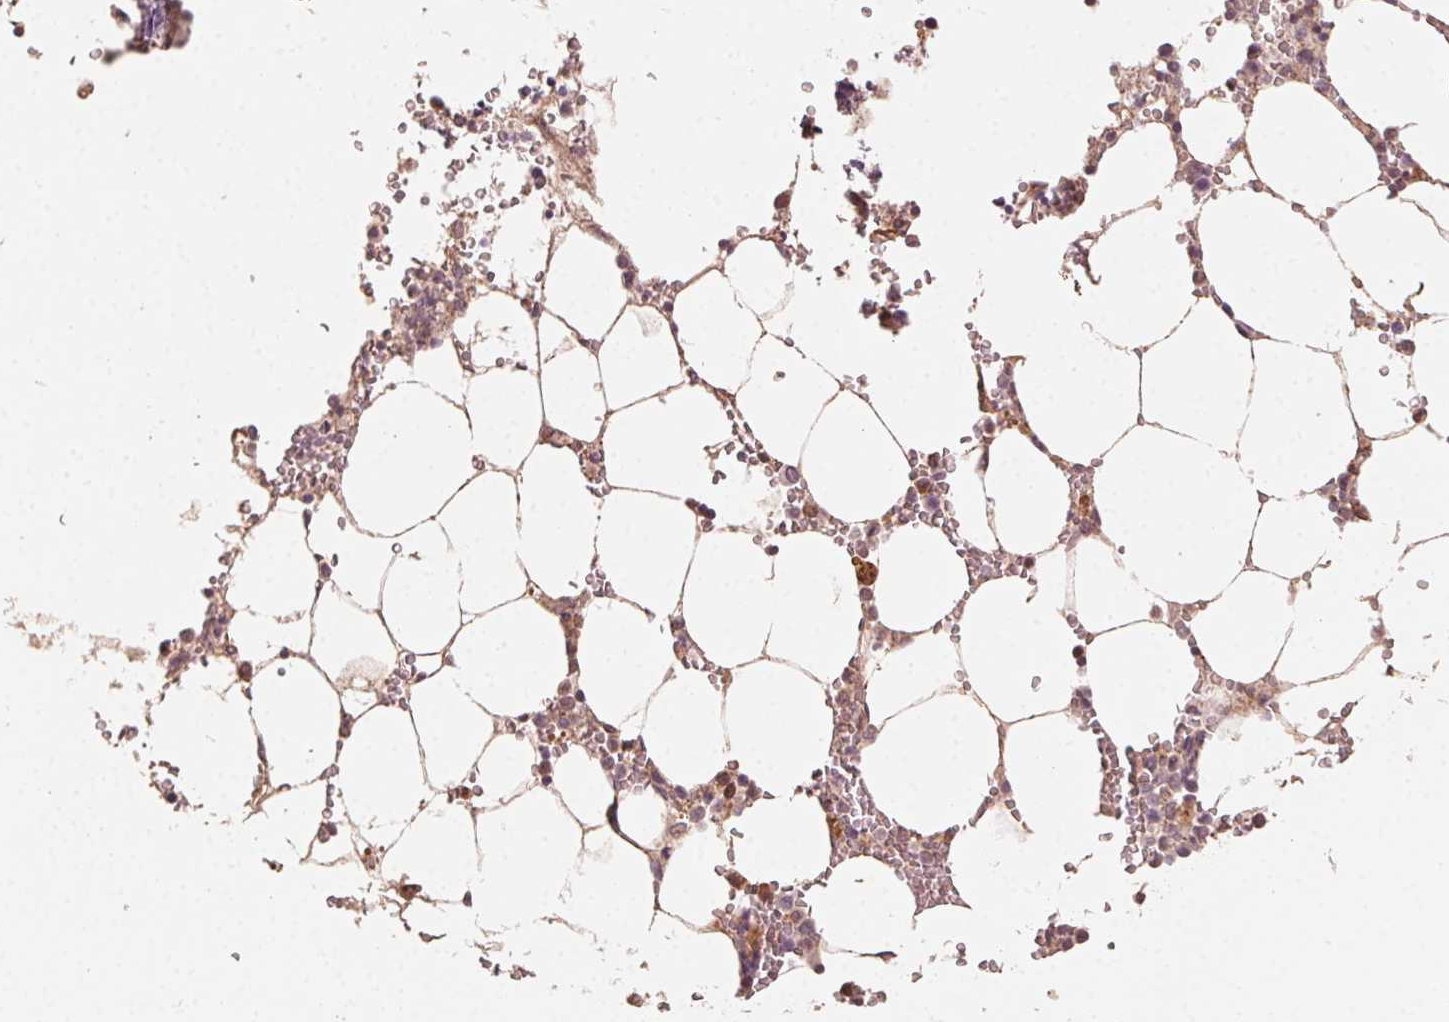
{"staining": {"intensity": "negative", "quantity": "none", "location": "none"}, "tissue": "bone marrow", "cell_type": "Hematopoietic cells", "image_type": "normal", "snomed": [{"axis": "morphology", "description": "Normal tissue, NOS"}, {"axis": "topography", "description": "Bone marrow"}], "caption": "IHC histopathology image of normal bone marrow: bone marrow stained with DAB displays no significant protein expression in hematopoietic cells.", "gene": "WBP2", "patient": {"sex": "male", "age": 54}}